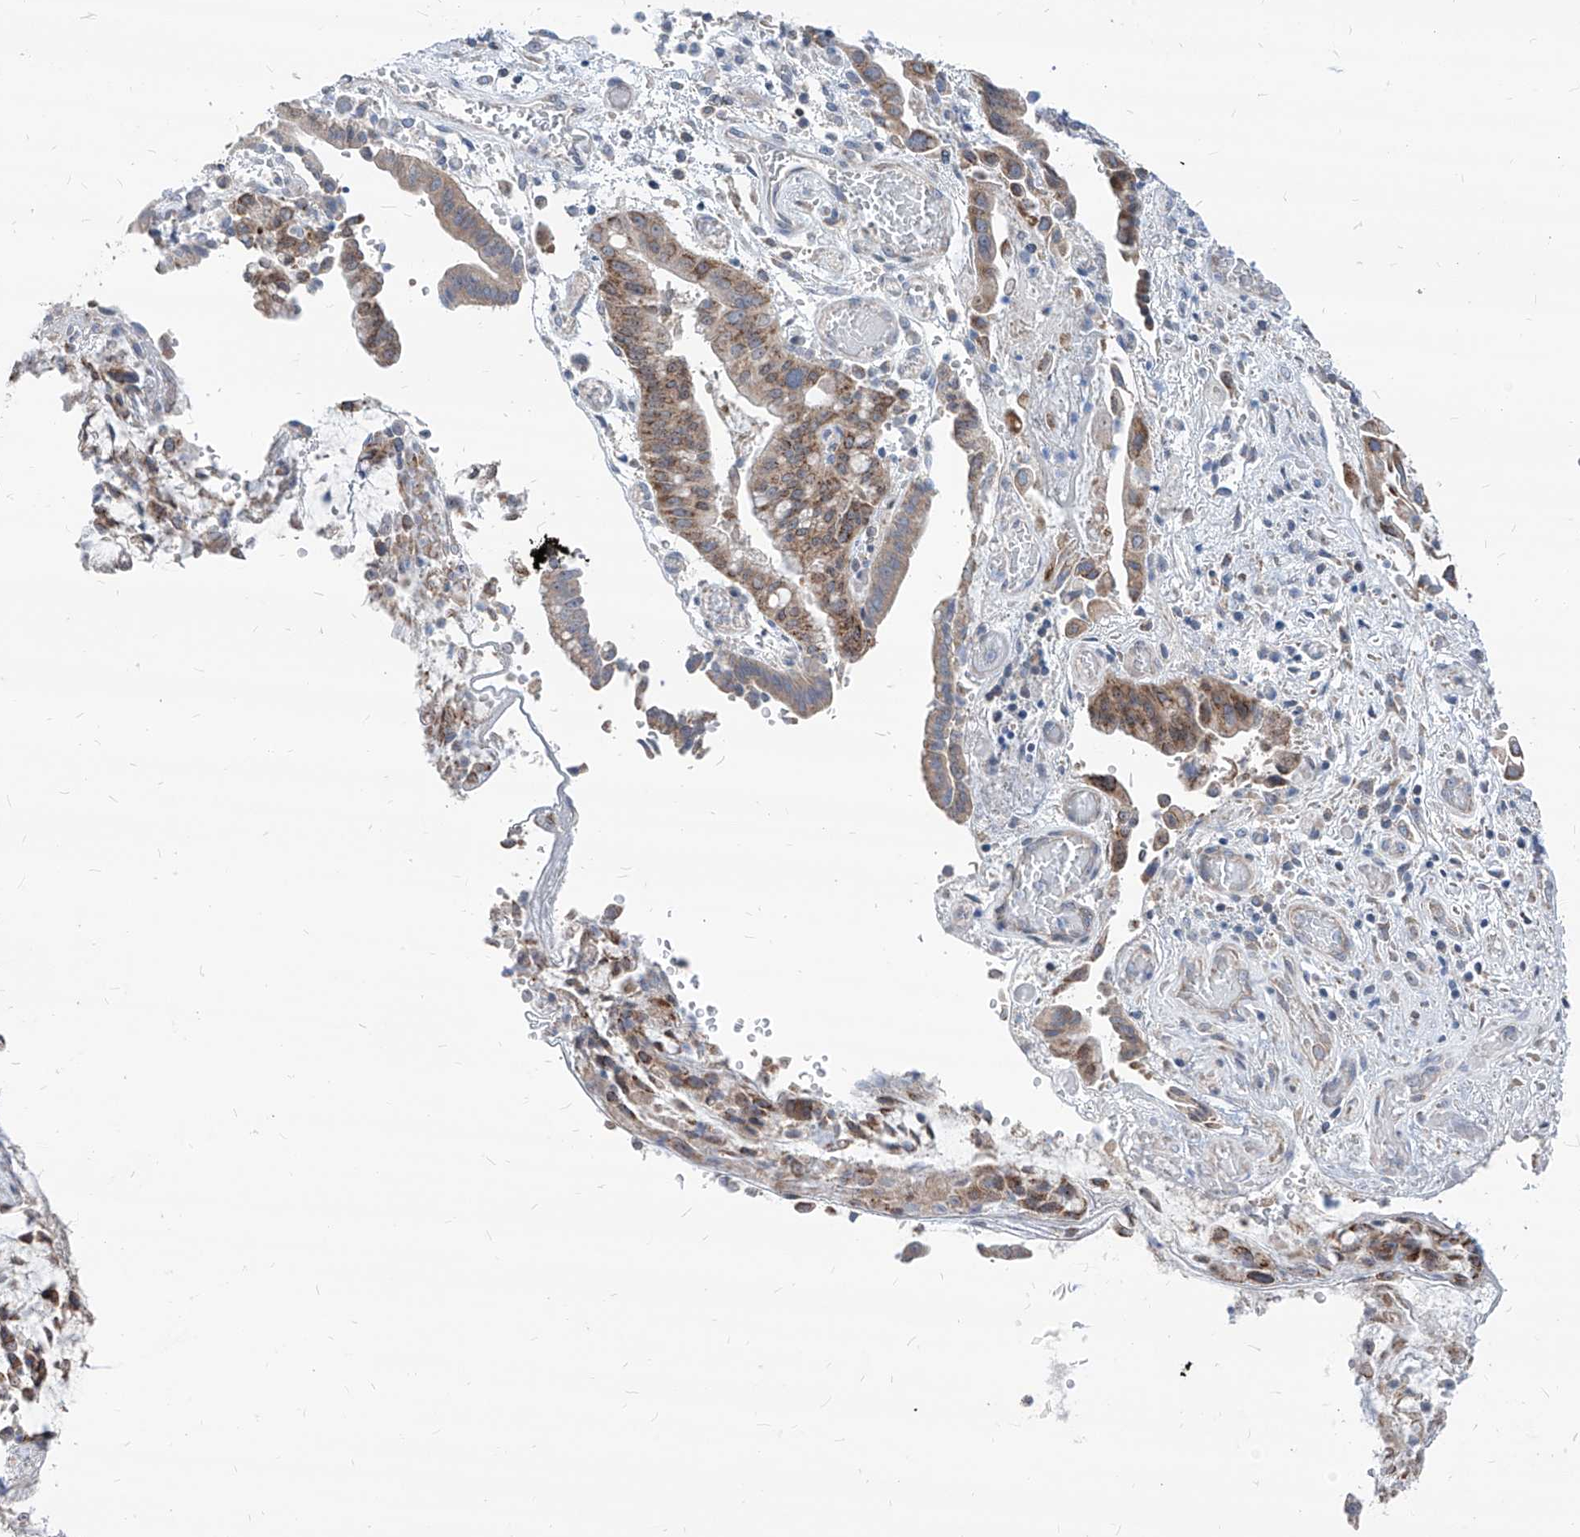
{"staining": {"intensity": "moderate", "quantity": "25%-75%", "location": "cytoplasmic/membranous"}, "tissue": "liver cancer", "cell_type": "Tumor cells", "image_type": "cancer", "snomed": [{"axis": "morphology", "description": "Cholangiocarcinoma"}, {"axis": "topography", "description": "Liver"}], "caption": "Approximately 25%-75% of tumor cells in liver cholangiocarcinoma demonstrate moderate cytoplasmic/membranous protein expression as visualized by brown immunohistochemical staining.", "gene": "AGPS", "patient": {"sex": "female", "age": 54}}